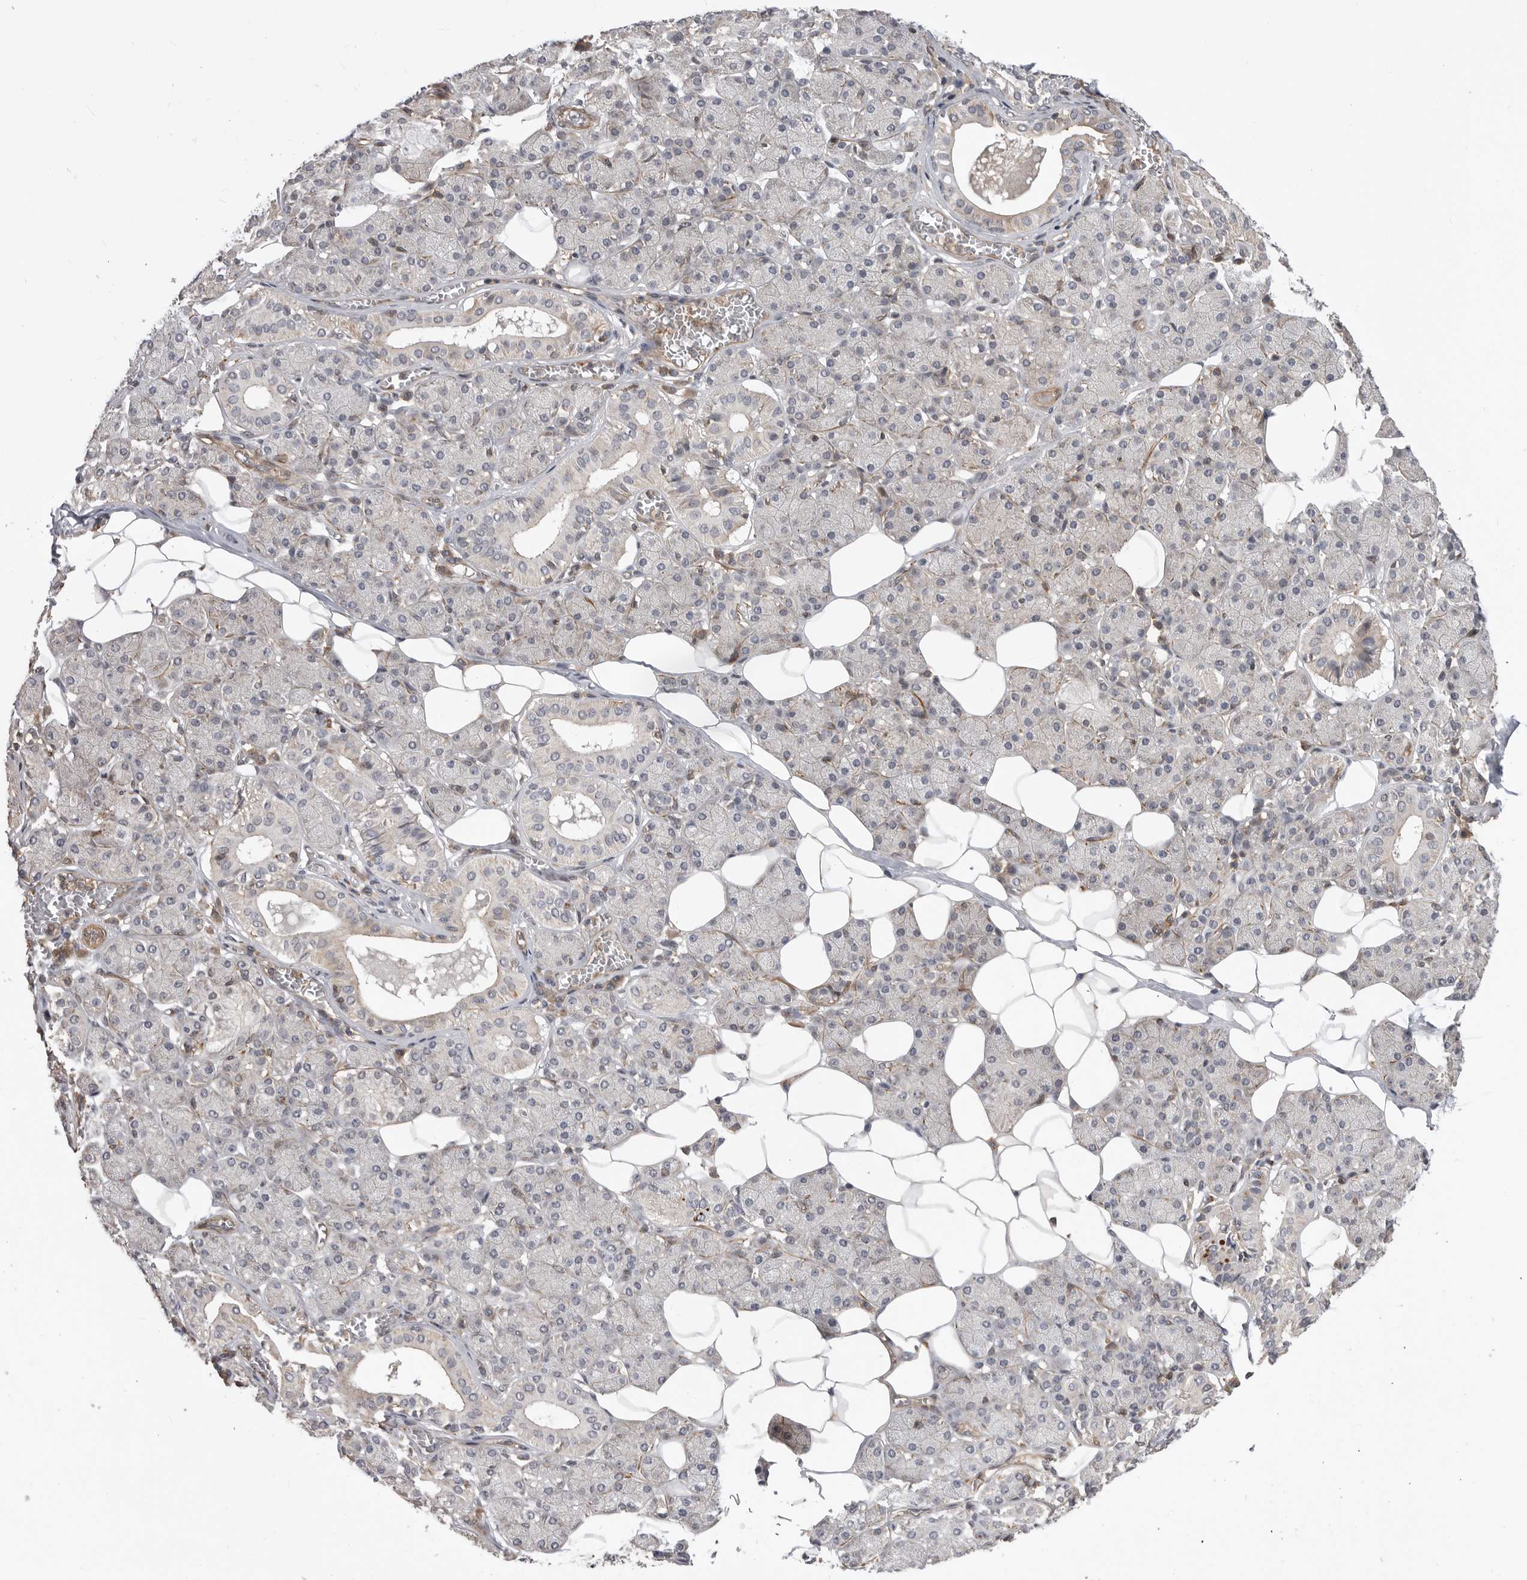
{"staining": {"intensity": "weak", "quantity": "<25%", "location": "cytoplasmic/membranous"}, "tissue": "salivary gland", "cell_type": "Glandular cells", "image_type": "normal", "snomed": [{"axis": "morphology", "description": "Normal tissue, NOS"}, {"axis": "topography", "description": "Salivary gland"}], "caption": "This micrograph is of unremarkable salivary gland stained with immunohistochemistry (IHC) to label a protein in brown with the nuclei are counter-stained blue. There is no expression in glandular cells. (DAB immunohistochemistry (IHC), high magnification).", "gene": "TRIM56", "patient": {"sex": "female", "age": 33}}